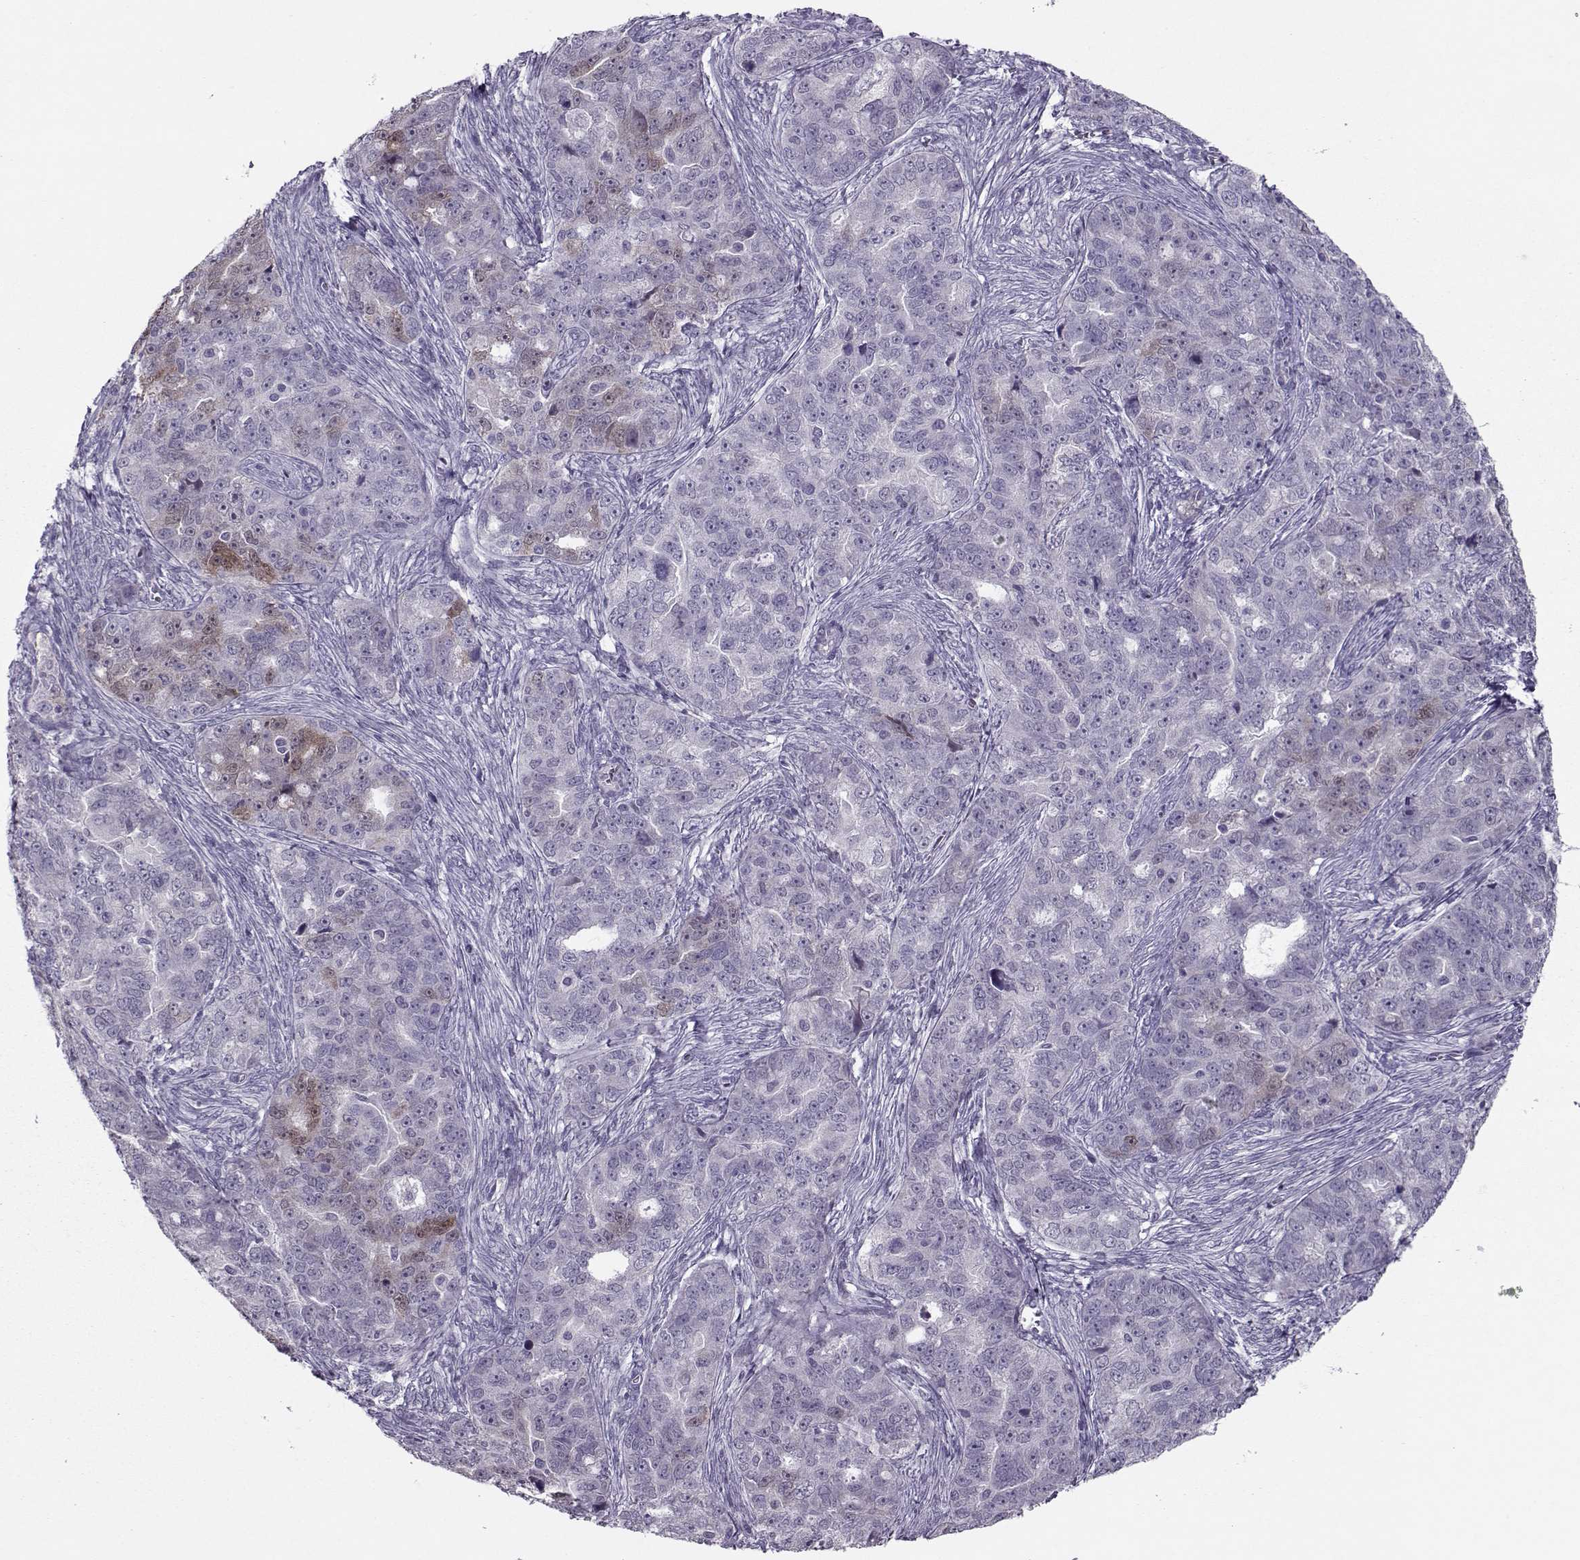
{"staining": {"intensity": "moderate", "quantity": "<25%", "location": "cytoplasmic/membranous,nuclear"}, "tissue": "ovarian cancer", "cell_type": "Tumor cells", "image_type": "cancer", "snomed": [{"axis": "morphology", "description": "Cystadenocarcinoma, serous, NOS"}, {"axis": "topography", "description": "Ovary"}], "caption": "This histopathology image shows immunohistochemistry (IHC) staining of ovarian cancer (serous cystadenocarcinoma), with low moderate cytoplasmic/membranous and nuclear expression in about <25% of tumor cells.", "gene": "ASRGL1", "patient": {"sex": "female", "age": 51}}